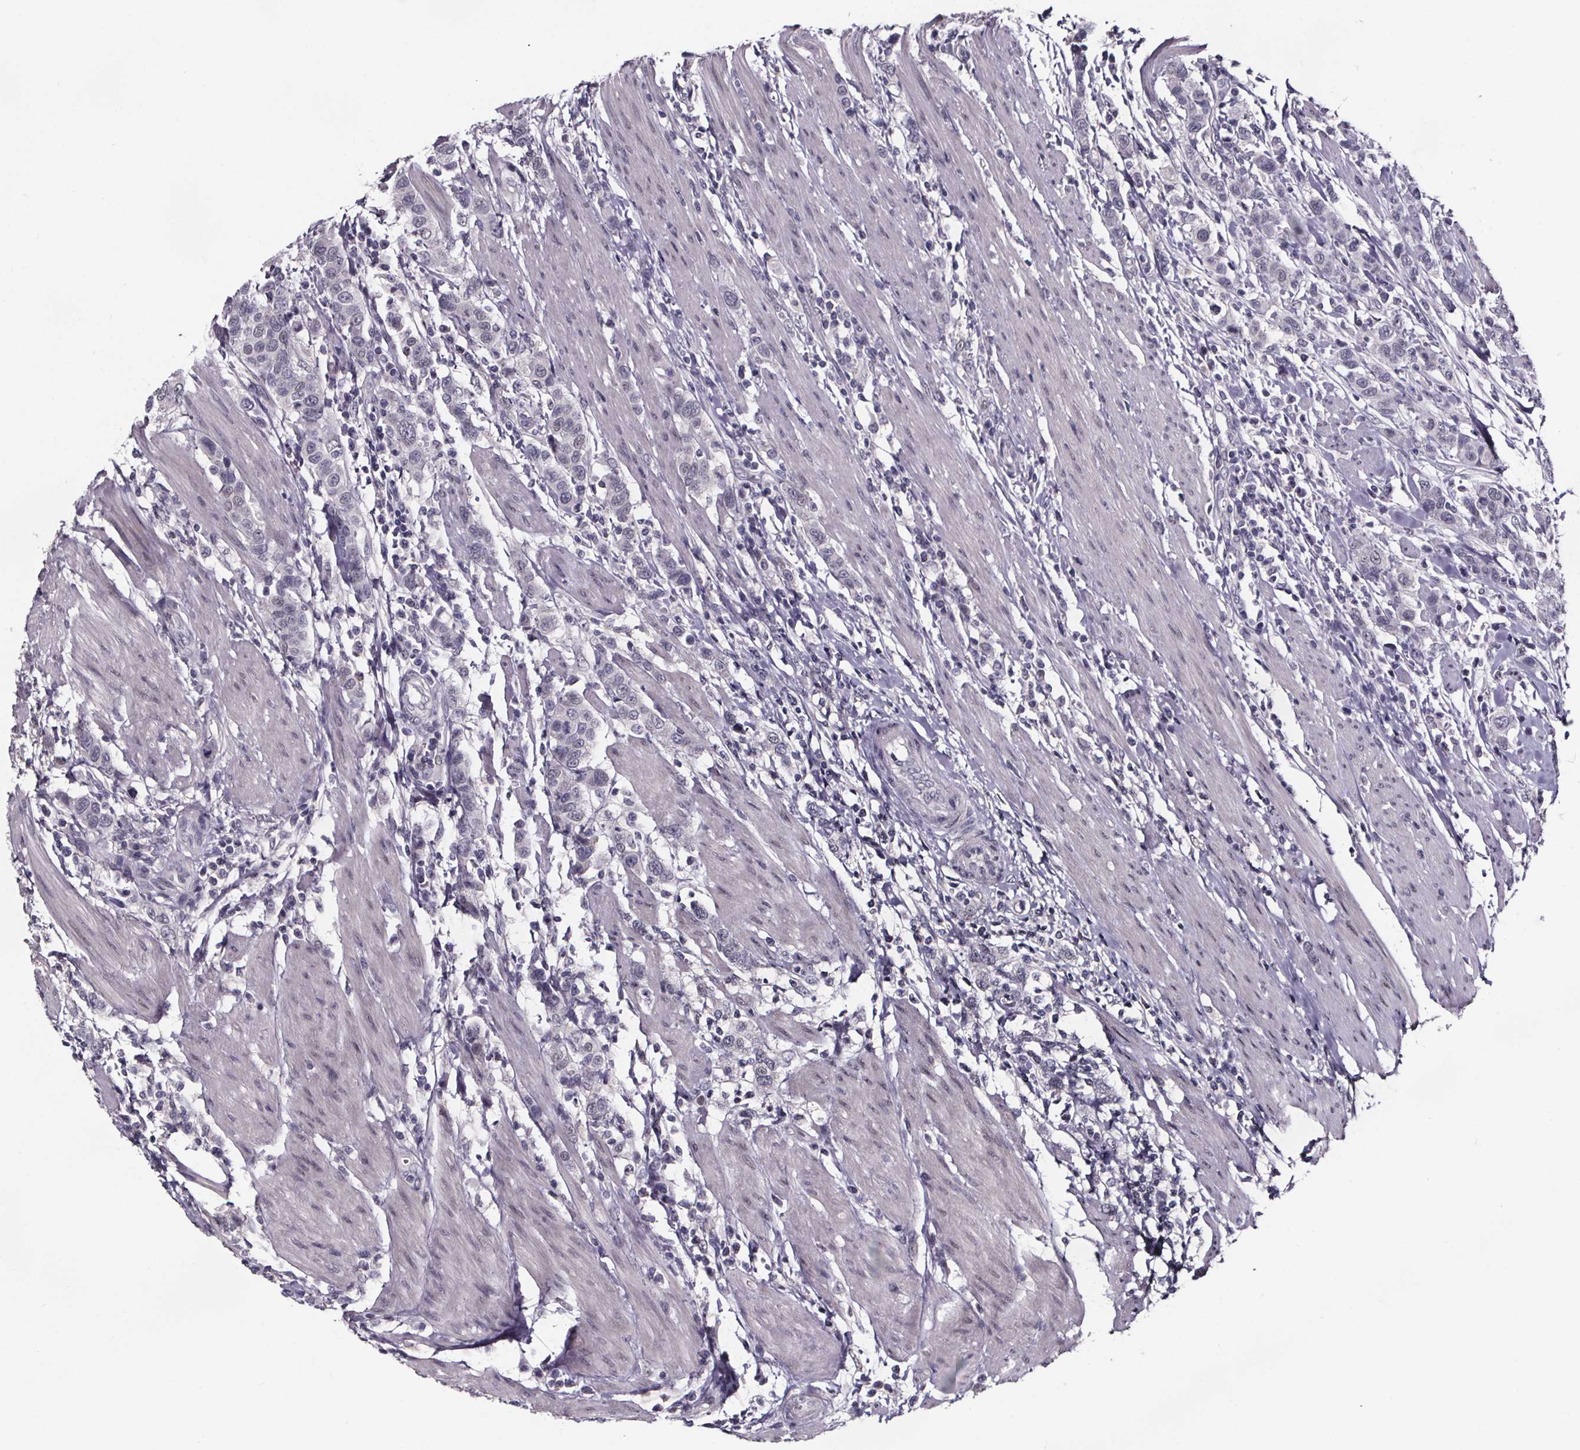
{"staining": {"intensity": "negative", "quantity": "none", "location": "none"}, "tissue": "urothelial cancer", "cell_type": "Tumor cells", "image_type": "cancer", "snomed": [{"axis": "morphology", "description": "Urothelial carcinoma, High grade"}, {"axis": "topography", "description": "Urinary bladder"}], "caption": "Immunohistochemistry photomicrograph of human urothelial cancer stained for a protein (brown), which exhibits no expression in tumor cells.", "gene": "AR", "patient": {"sex": "female", "age": 58}}